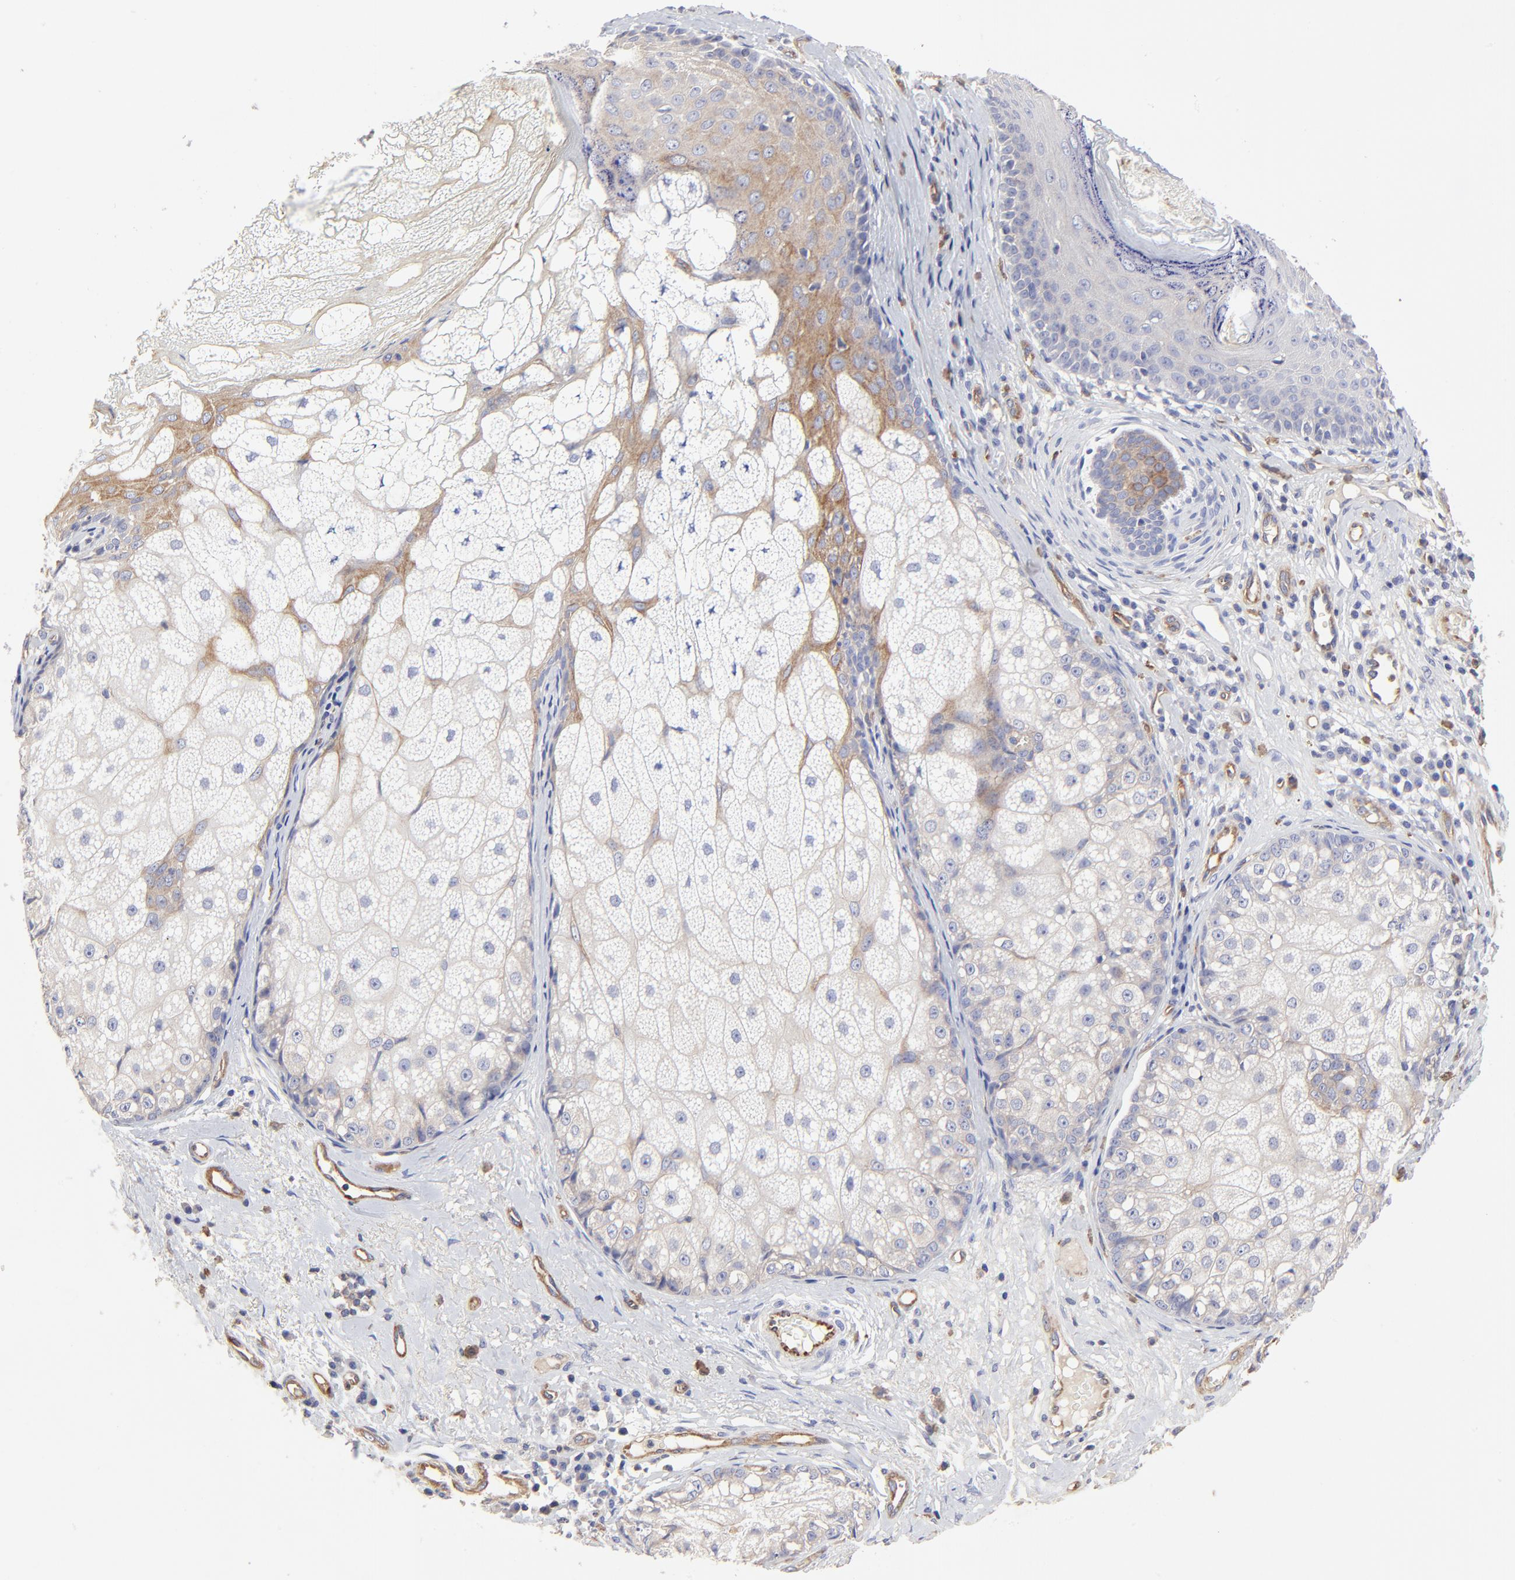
{"staining": {"intensity": "weak", "quantity": "<25%", "location": "cytoplasmic/membranous"}, "tissue": "skin cancer", "cell_type": "Tumor cells", "image_type": "cancer", "snomed": [{"axis": "morphology", "description": "Basal cell carcinoma"}, {"axis": "topography", "description": "Skin"}], "caption": "The immunohistochemistry image has no significant positivity in tumor cells of skin basal cell carcinoma tissue.", "gene": "SULF2", "patient": {"sex": "male", "age": 87}}